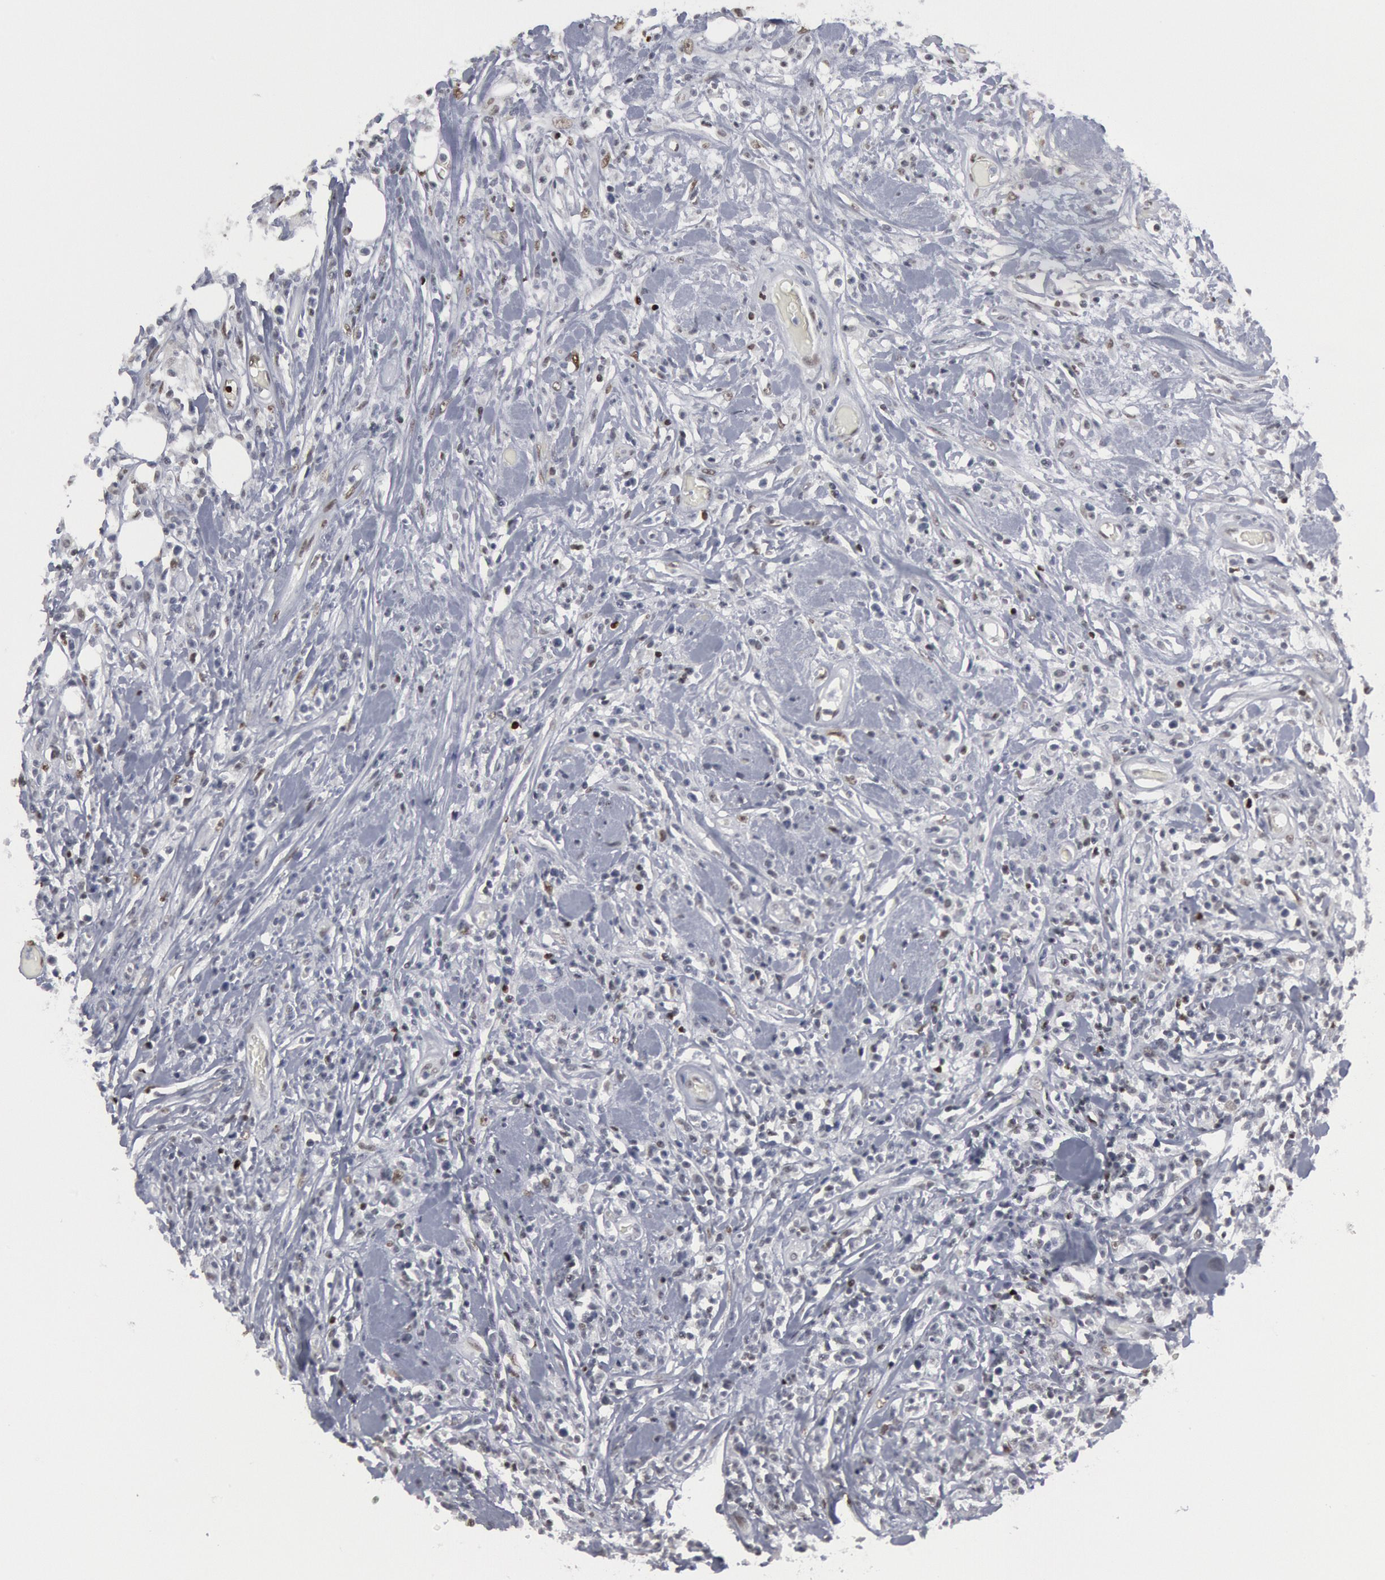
{"staining": {"intensity": "moderate", "quantity": "<25%", "location": "nuclear"}, "tissue": "lymphoma", "cell_type": "Tumor cells", "image_type": "cancer", "snomed": [{"axis": "morphology", "description": "Malignant lymphoma, non-Hodgkin's type, High grade"}, {"axis": "topography", "description": "Colon"}], "caption": "Malignant lymphoma, non-Hodgkin's type (high-grade) stained for a protein (brown) displays moderate nuclear positive positivity in approximately <25% of tumor cells.", "gene": "MECP2", "patient": {"sex": "male", "age": 82}}